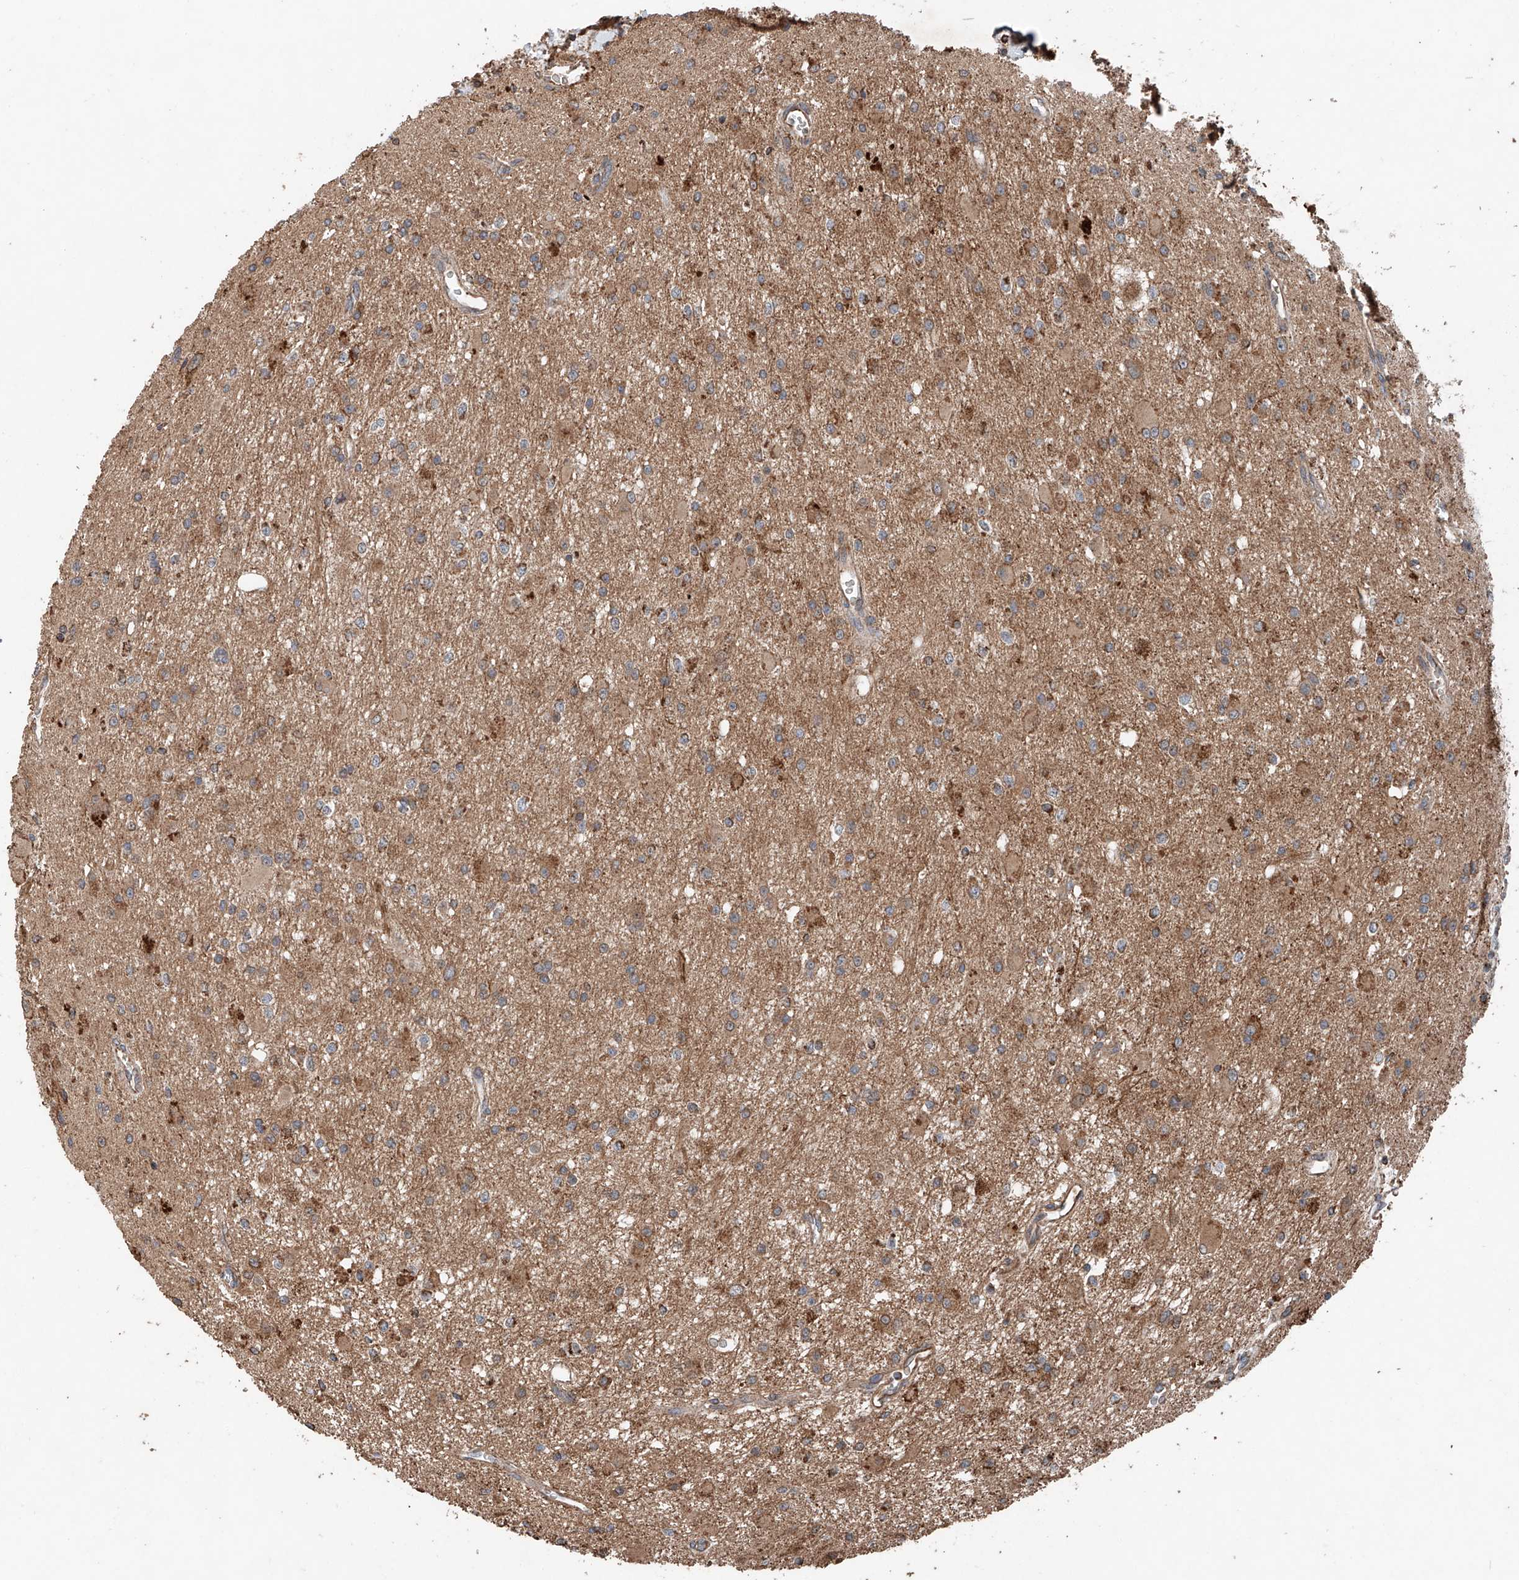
{"staining": {"intensity": "strong", "quantity": "25%-75%", "location": "cytoplasmic/membranous"}, "tissue": "glioma", "cell_type": "Tumor cells", "image_type": "cancer", "snomed": [{"axis": "morphology", "description": "Glioma, malignant, High grade"}, {"axis": "topography", "description": "Brain"}], "caption": "Immunohistochemistry (IHC) of glioma reveals high levels of strong cytoplasmic/membranous positivity in approximately 25%-75% of tumor cells. (Brightfield microscopy of DAB IHC at high magnification).", "gene": "AP4B1", "patient": {"sex": "male", "age": 34}}